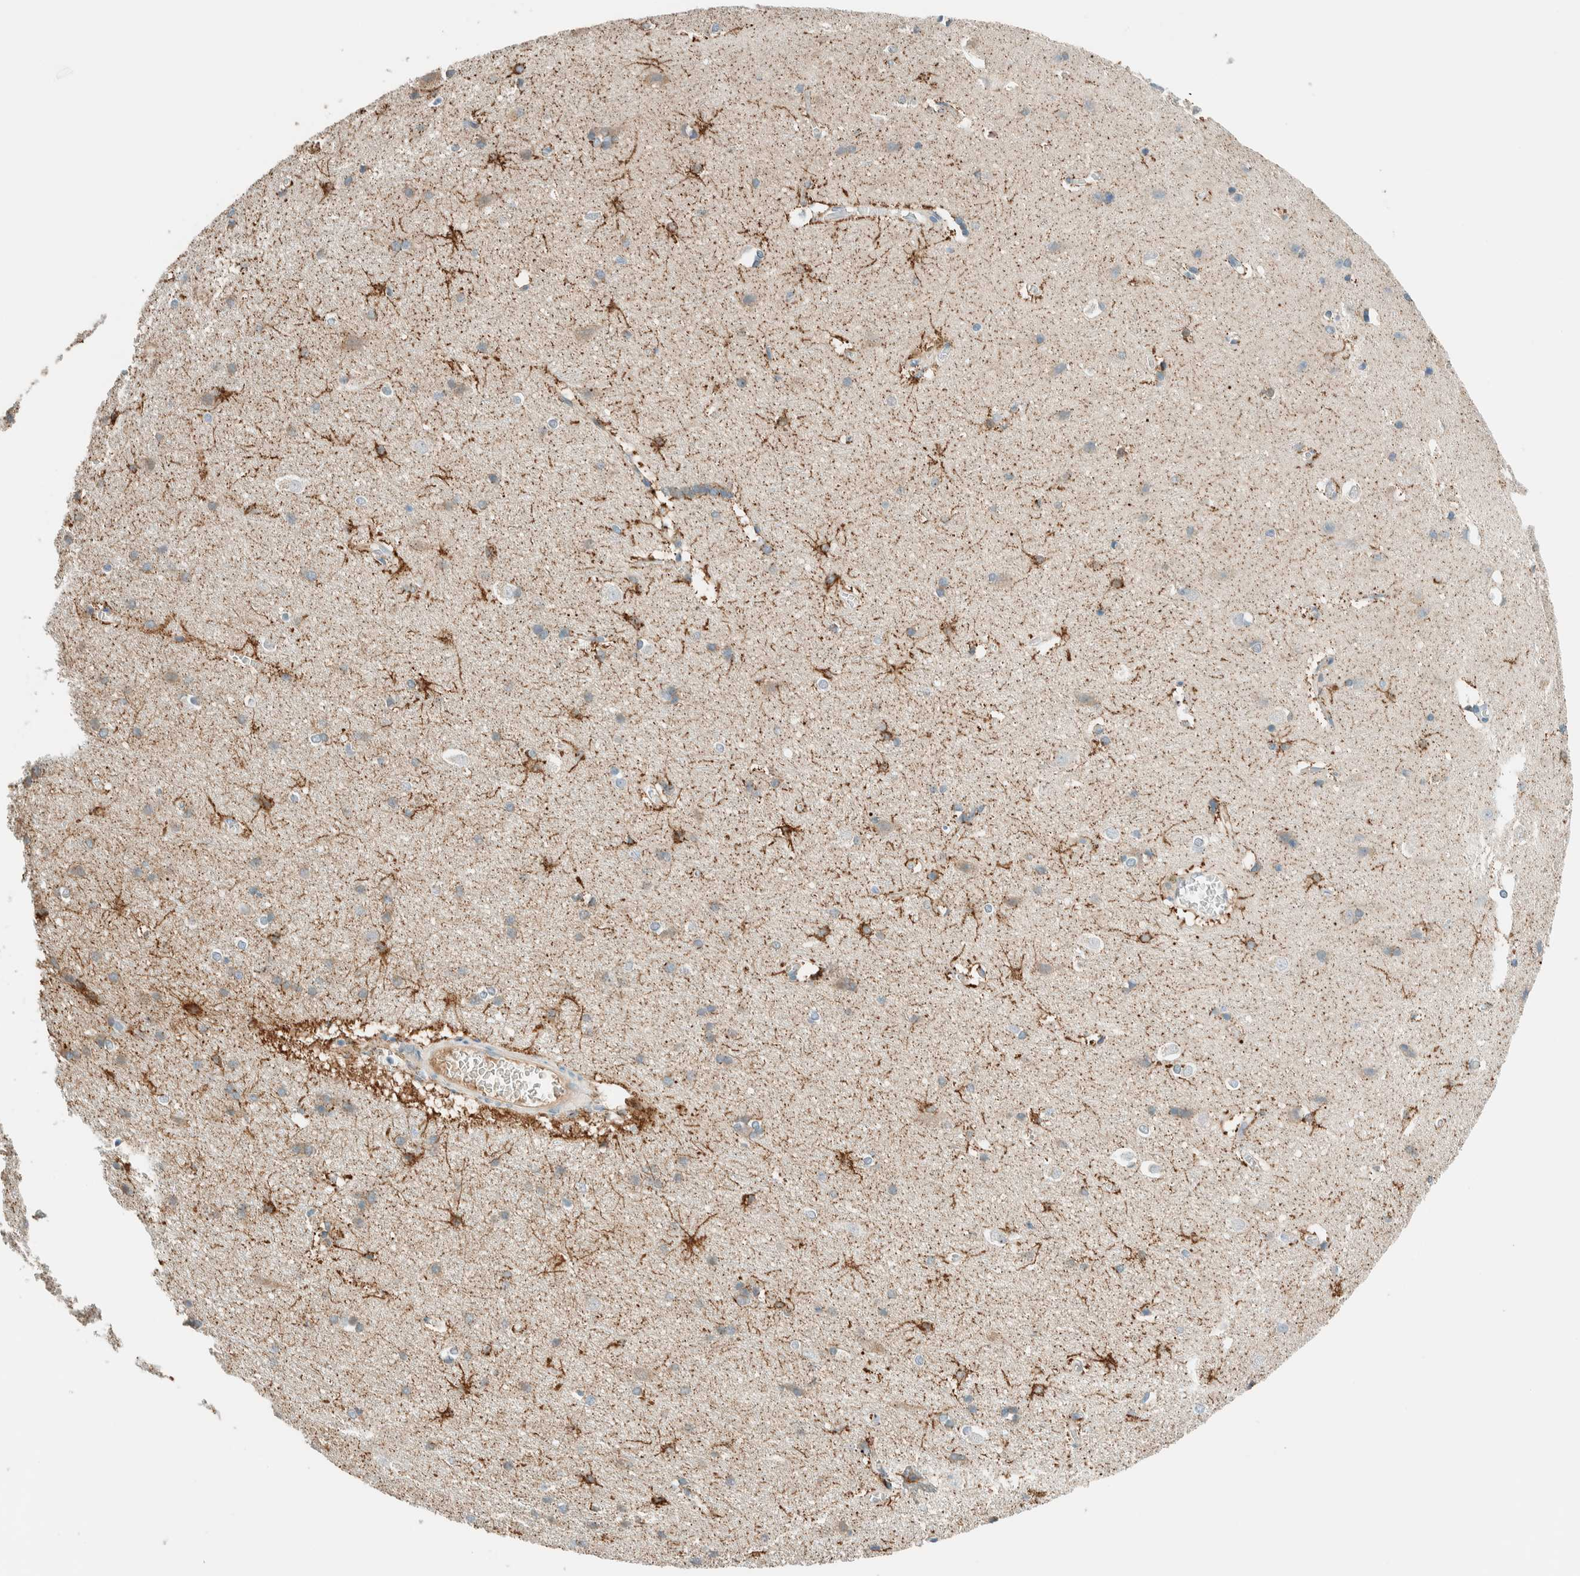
{"staining": {"intensity": "moderate", "quantity": "25%-75%", "location": "cytoplasmic/membranous"}, "tissue": "cerebral cortex", "cell_type": "Endothelial cells", "image_type": "normal", "snomed": [{"axis": "morphology", "description": "Normal tissue, NOS"}, {"axis": "topography", "description": "Cerebral cortex"}], "caption": "About 25%-75% of endothelial cells in unremarkable cerebral cortex show moderate cytoplasmic/membranous protein expression as visualized by brown immunohistochemical staining.", "gene": "ALDH7A1", "patient": {"sex": "male", "age": 54}}